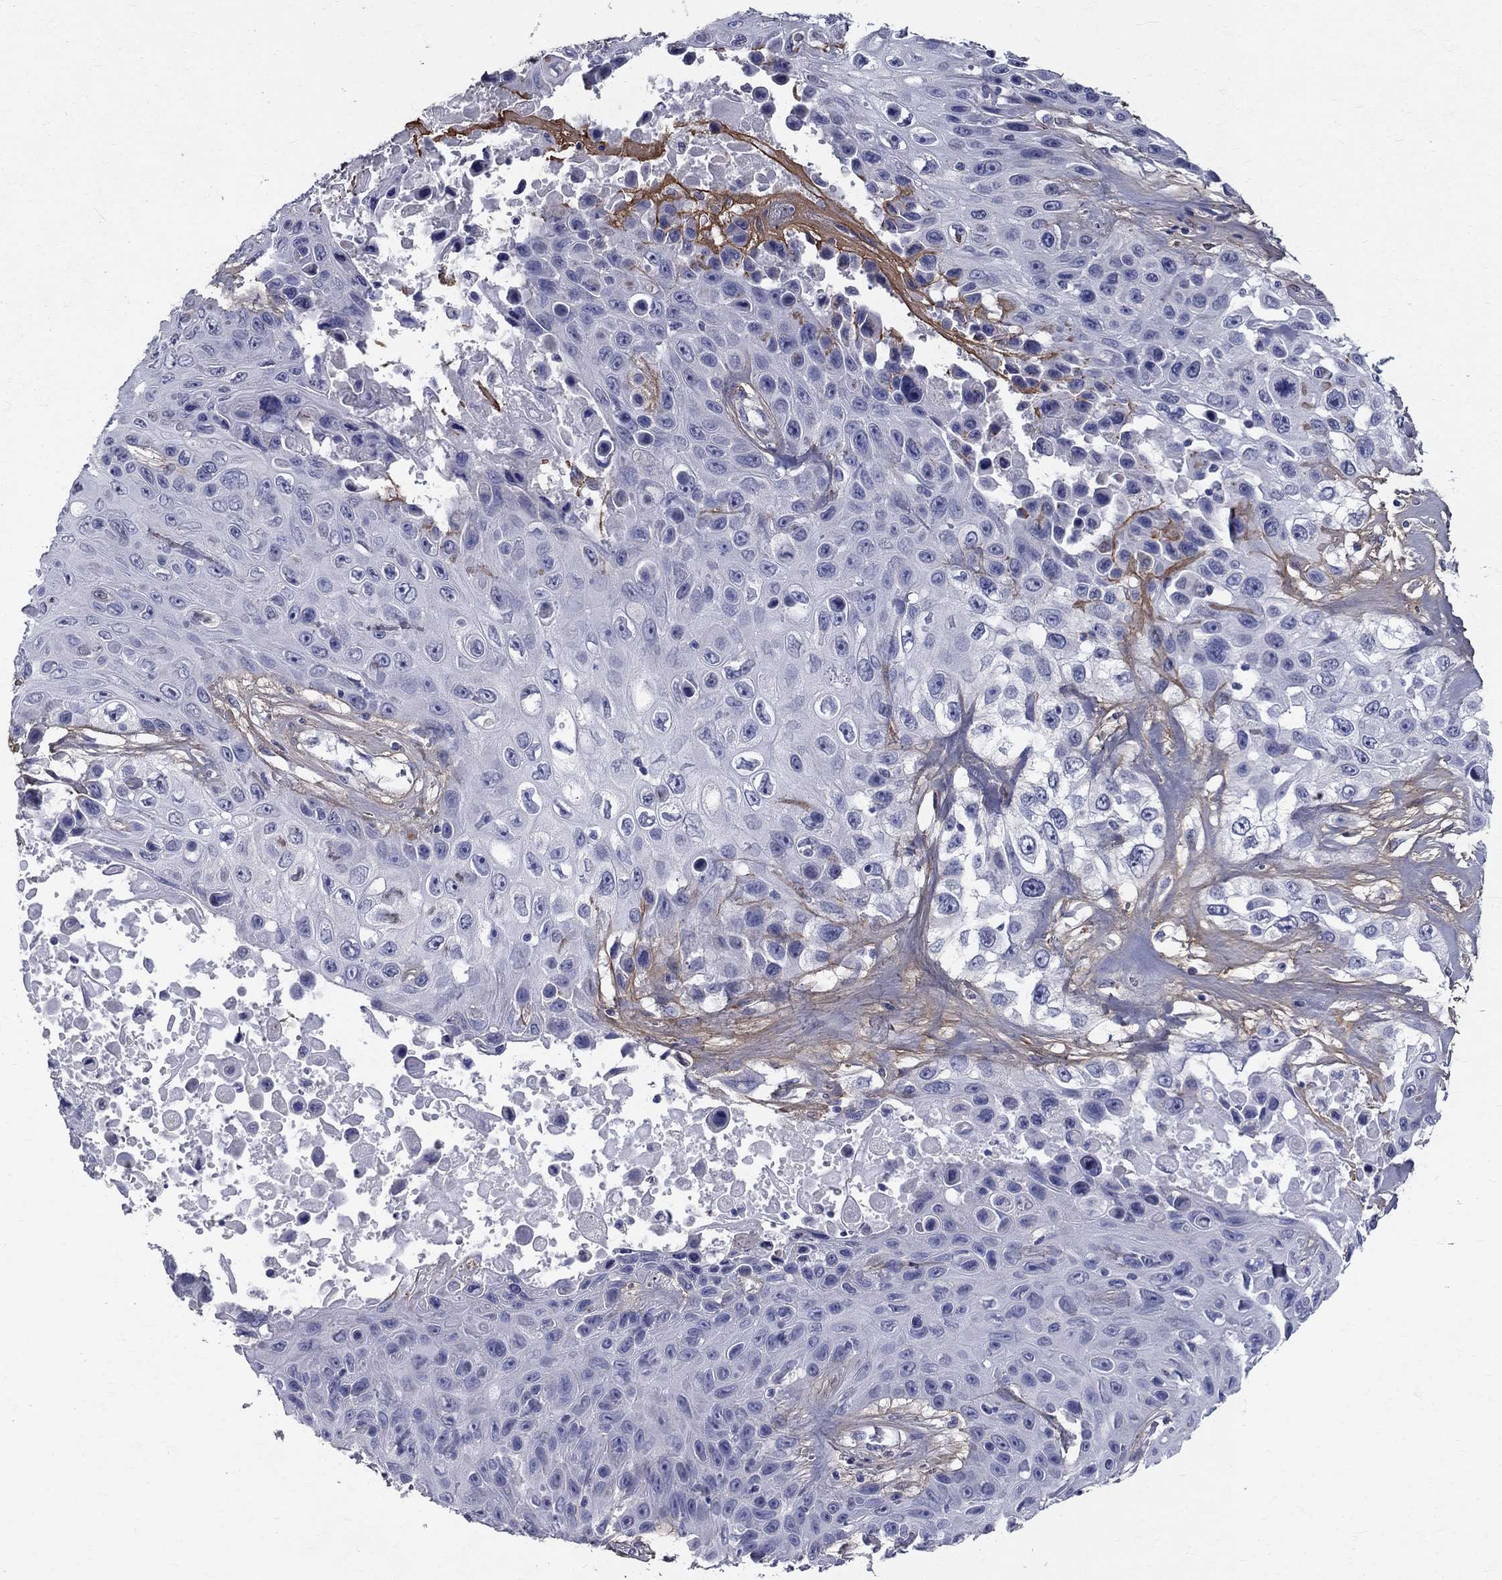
{"staining": {"intensity": "negative", "quantity": "none", "location": "none"}, "tissue": "skin cancer", "cell_type": "Tumor cells", "image_type": "cancer", "snomed": [{"axis": "morphology", "description": "Squamous cell carcinoma, NOS"}, {"axis": "topography", "description": "Skin"}], "caption": "Tumor cells are negative for protein expression in human squamous cell carcinoma (skin).", "gene": "ANXA10", "patient": {"sex": "male", "age": 82}}